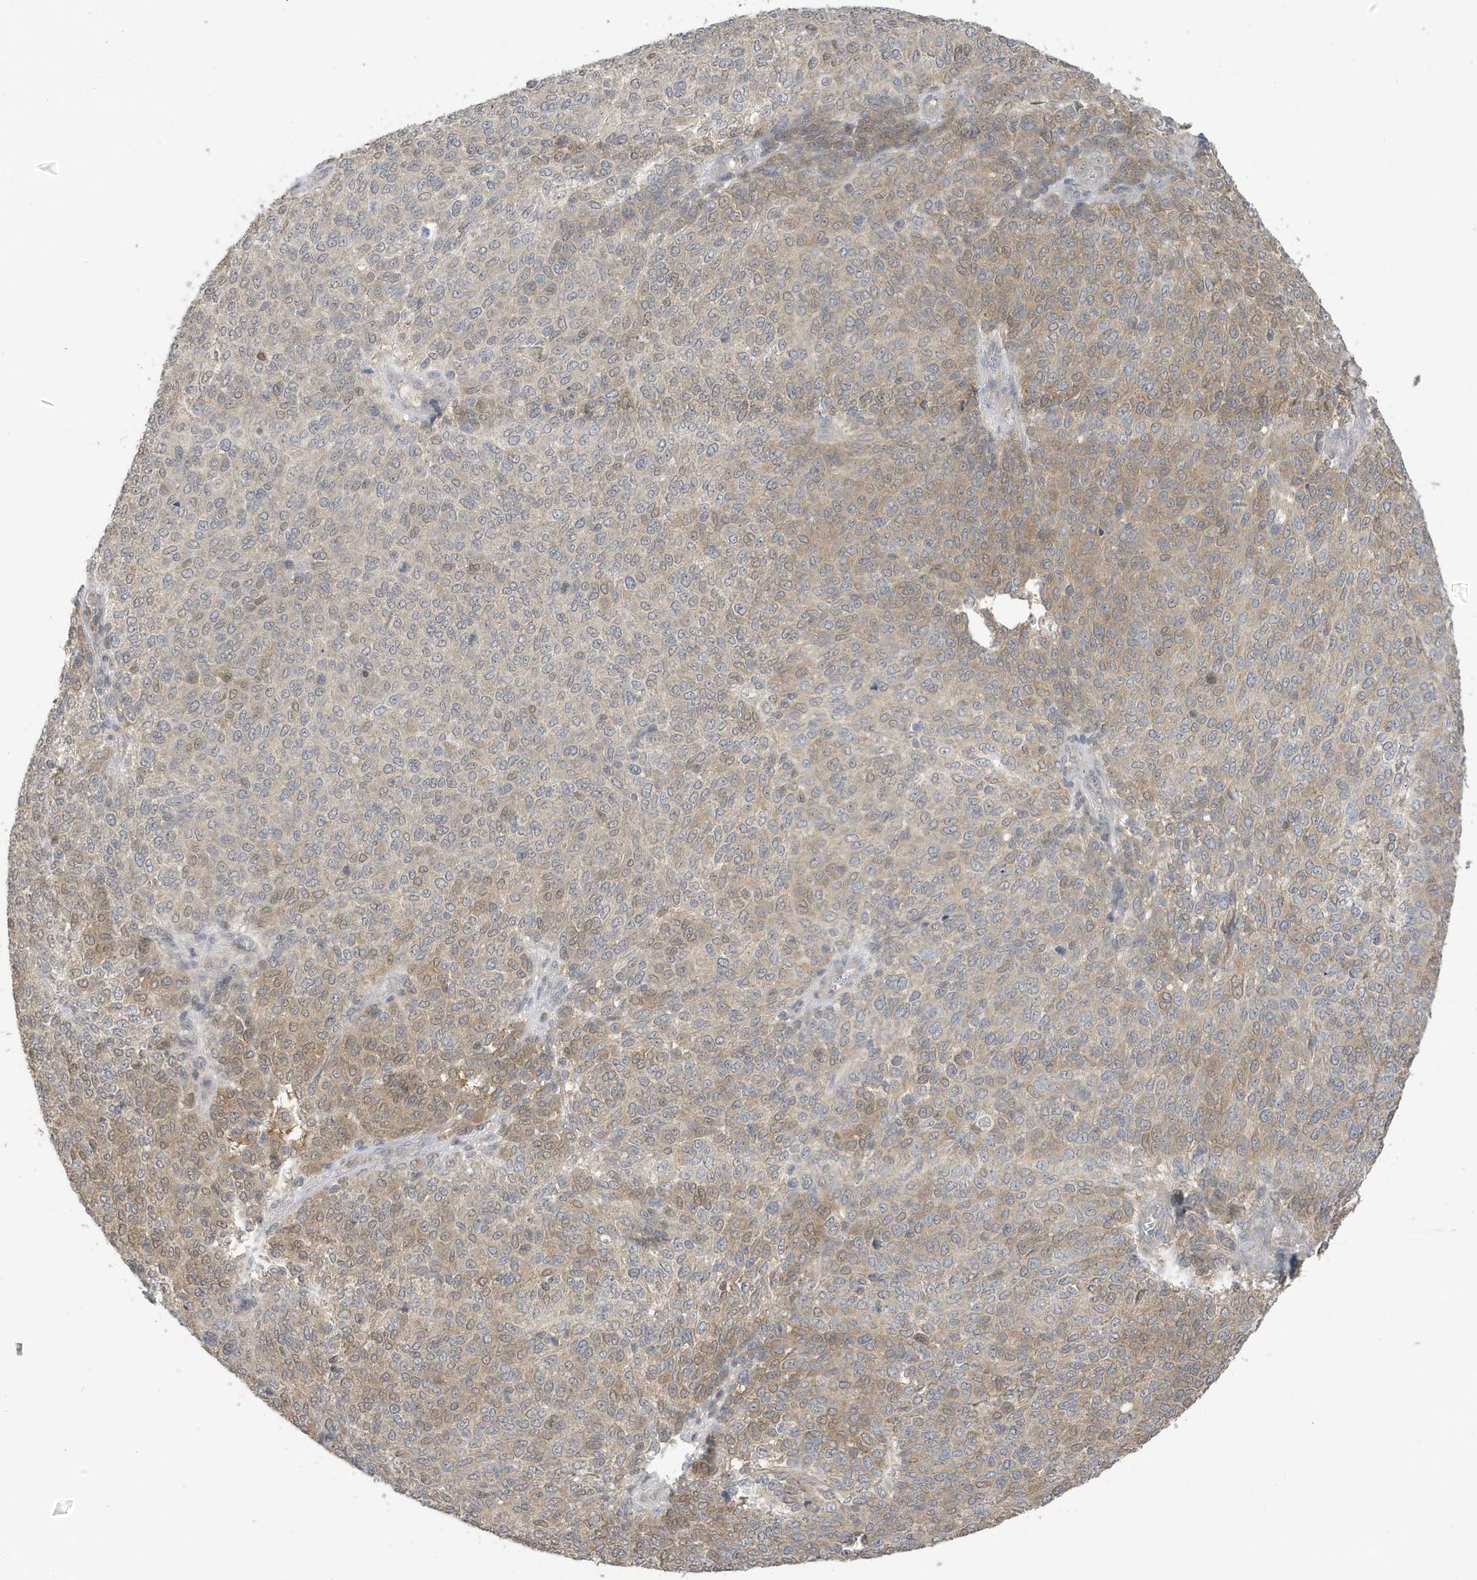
{"staining": {"intensity": "weak", "quantity": "25%-75%", "location": "cytoplasmic/membranous"}, "tissue": "melanoma", "cell_type": "Tumor cells", "image_type": "cancer", "snomed": [{"axis": "morphology", "description": "Malignant melanoma, NOS"}, {"axis": "topography", "description": "Skin"}], "caption": "IHC of melanoma shows low levels of weak cytoplasmic/membranous positivity in about 25%-75% of tumor cells.", "gene": "TAB3", "patient": {"sex": "male", "age": 73}}